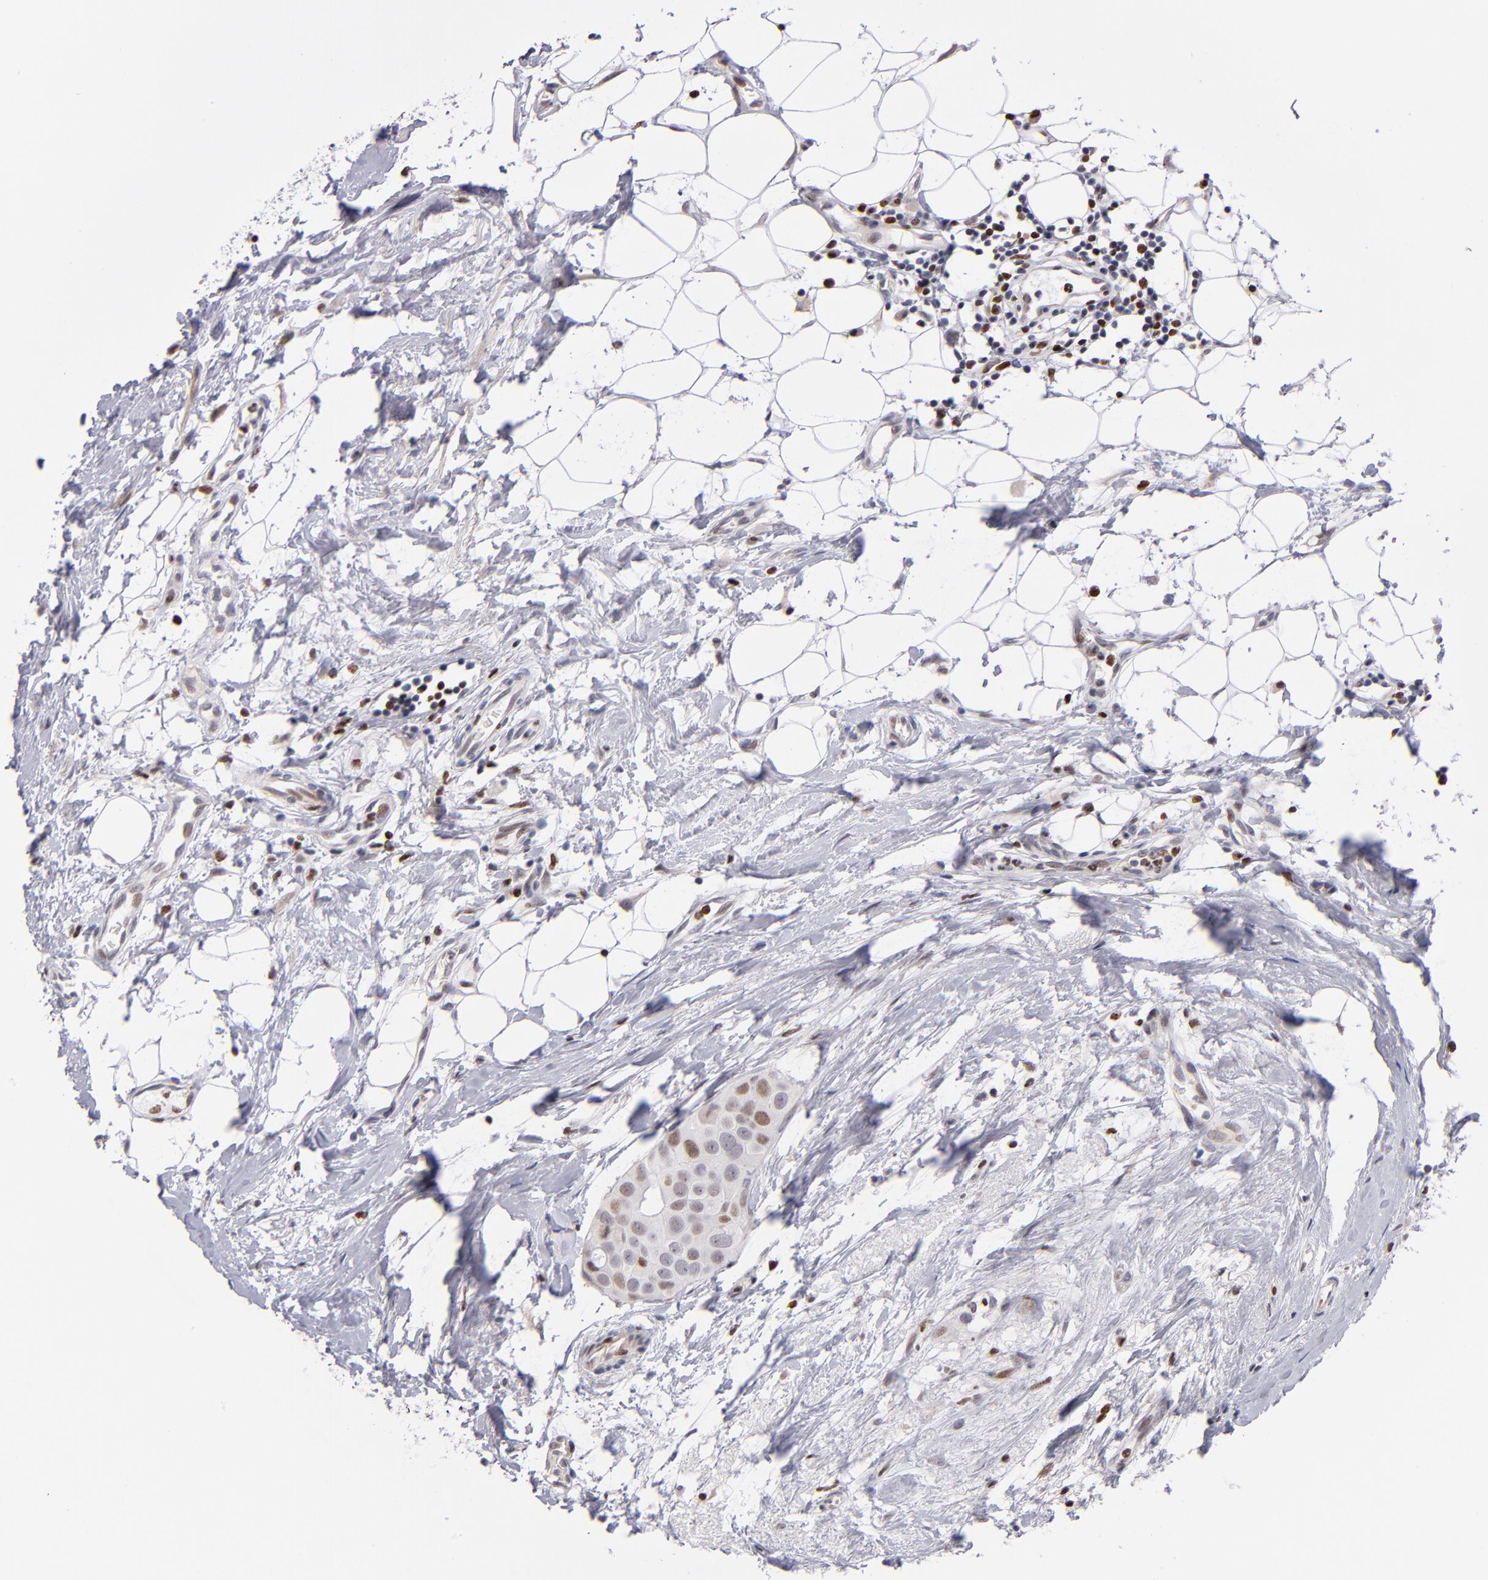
{"staining": {"intensity": "moderate", "quantity": "25%-75%", "location": "nuclear"}, "tissue": "breast cancer", "cell_type": "Tumor cells", "image_type": "cancer", "snomed": [{"axis": "morphology", "description": "Duct carcinoma"}, {"axis": "topography", "description": "Breast"}], "caption": "Immunohistochemical staining of human breast cancer exhibits moderate nuclear protein staining in about 25%-75% of tumor cells. Nuclei are stained in blue.", "gene": "POLA1", "patient": {"sex": "female", "age": 40}}